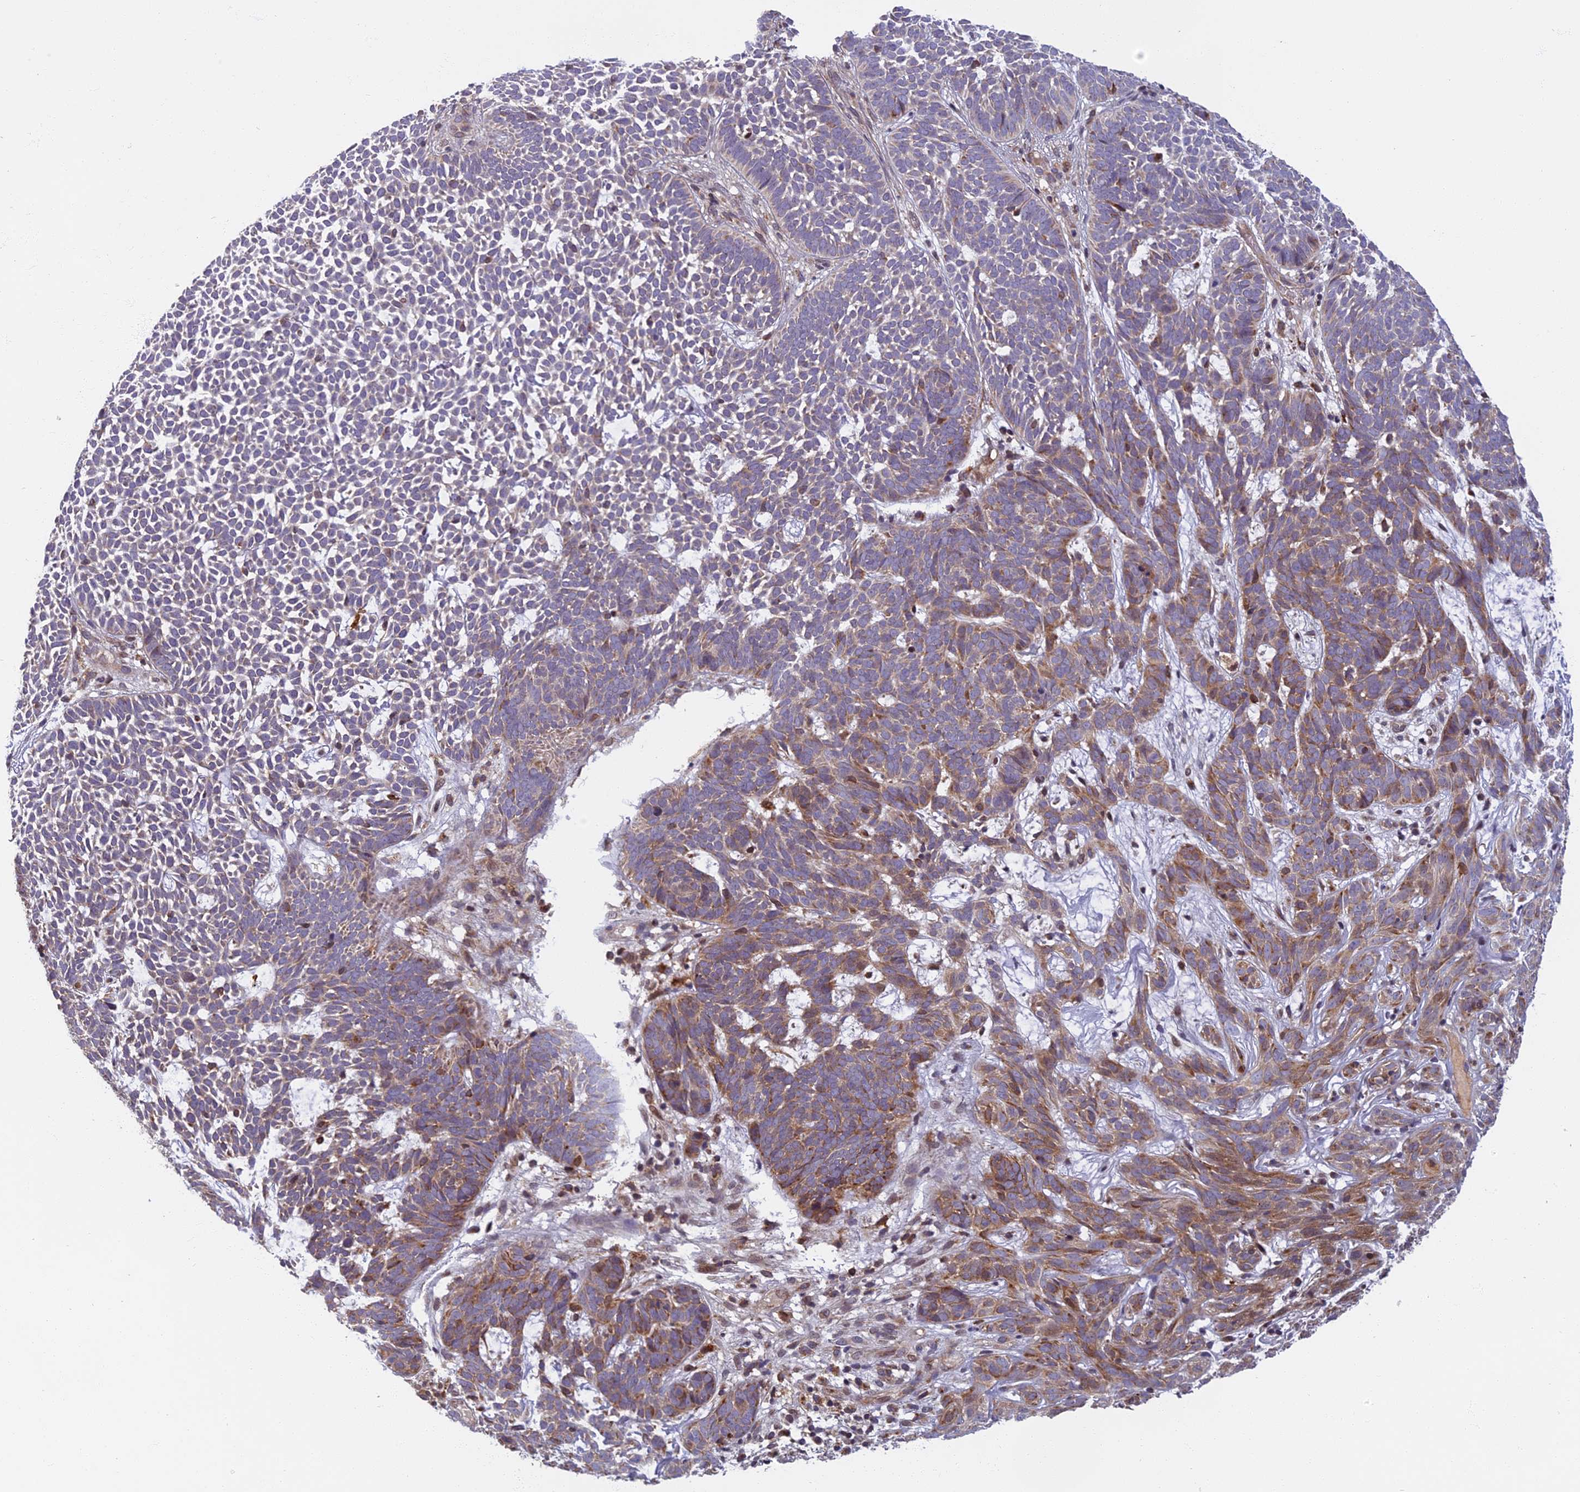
{"staining": {"intensity": "weak", "quantity": "25%-75%", "location": "cytoplasmic/membranous"}, "tissue": "skin cancer", "cell_type": "Tumor cells", "image_type": "cancer", "snomed": [{"axis": "morphology", "description": "Basal cell carcinoma"}, {"axis": "topography", "description": "Skin"}], "caption": "Tumor cells display low levels of weak cytoplasmic/membranous positivity in approximately 25%-75% of cells in skin basal cell carcinoma. The protein of interest is stained brown, and the nuclei are stained in blue (DAB IHC with brightfield microscopy, high magnification).", "gene": "EDAR", "patient": {"sex": "female", "age": 78}}